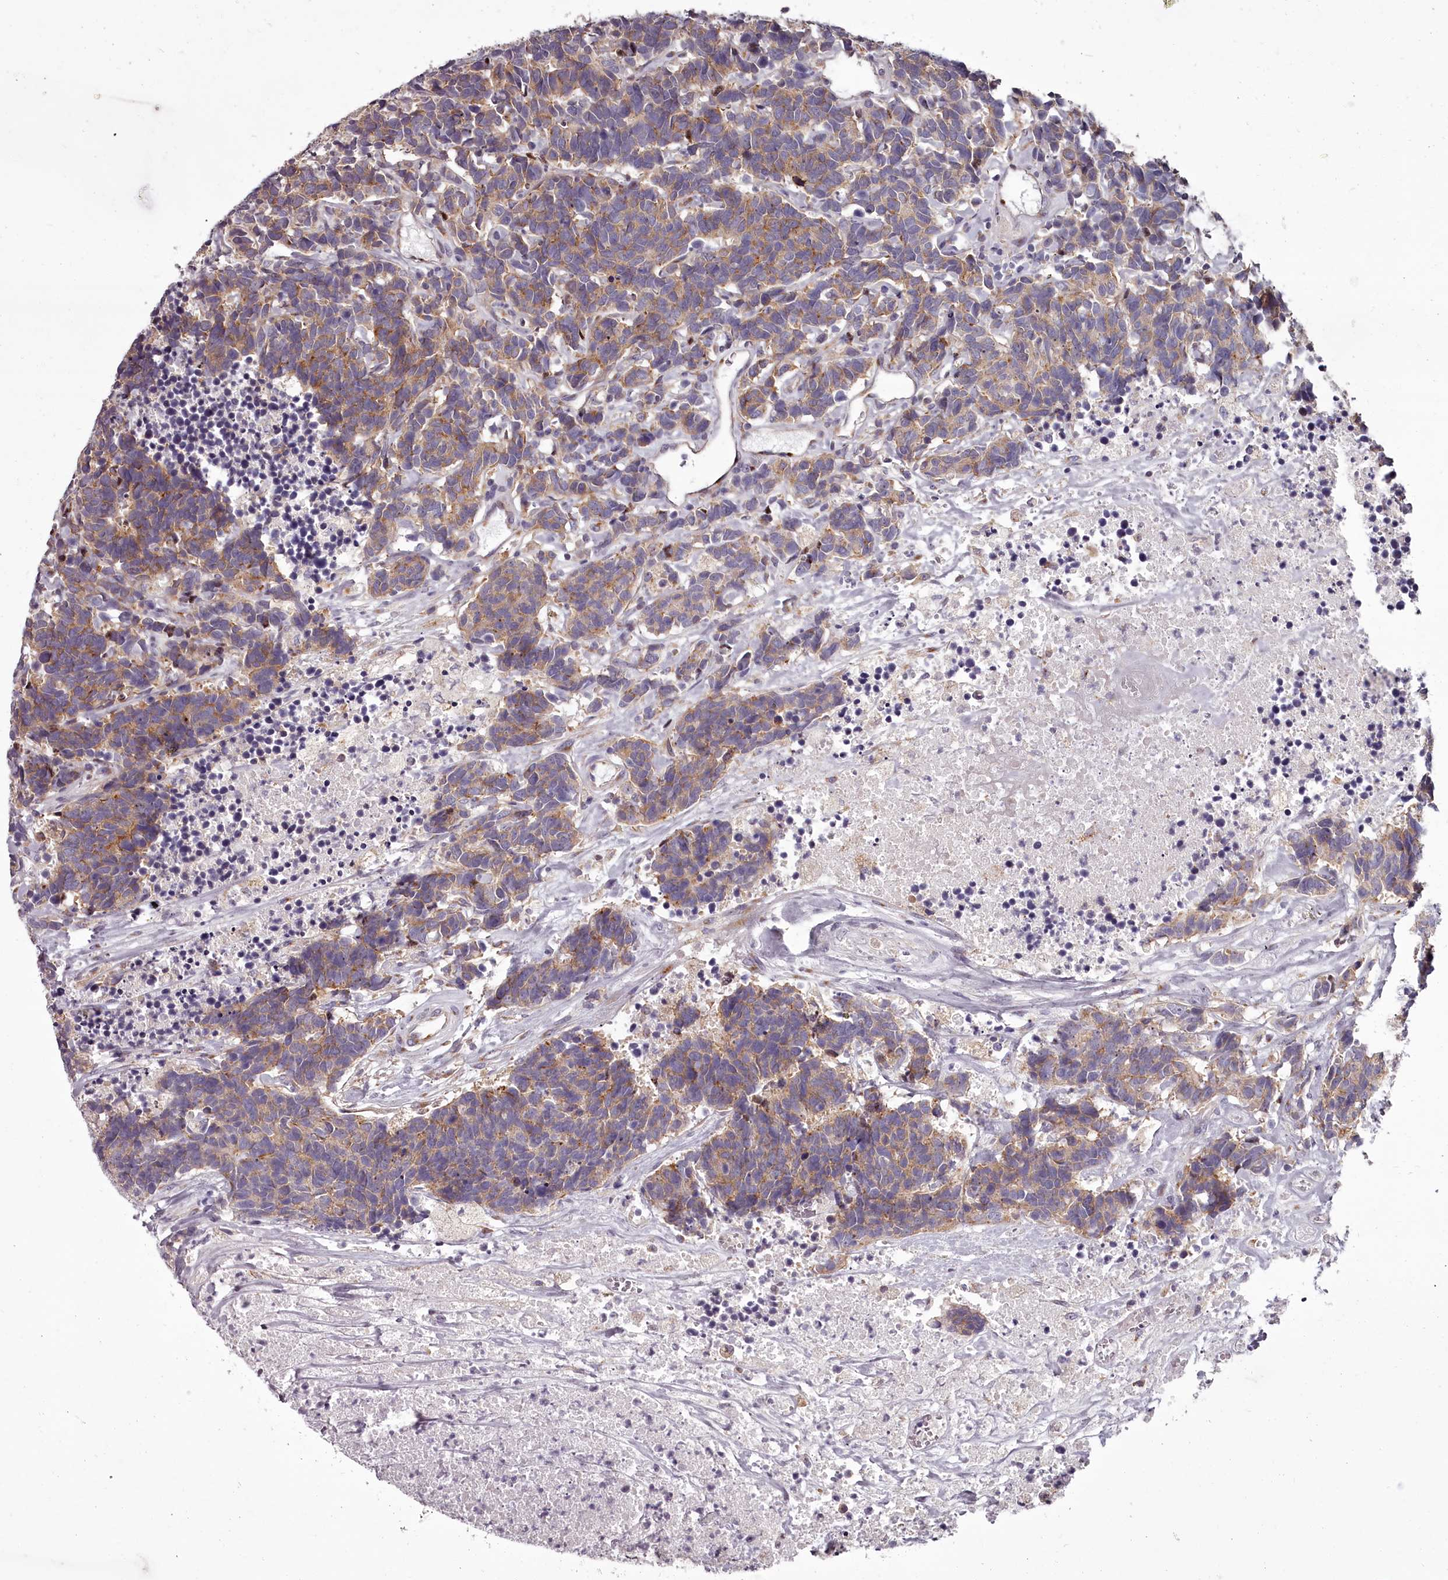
{"staining": {"intensity": "weak", "quantity": ">75%", "location": "cytoplasmic/membranous"}, "tissue": "carcinoid", "cell_type": "Tumor cells", "image_type": "cancer", "snomed": [{"axis": "morphology", "description": "Carcinoma, NOS"}, {"axis": "morphology", "description": "Carcinoid, malignant, NOS"}, {"axis": "topography", "description": "Urinary bladder"}], "caption": "Carcinoid stained with DAB IHC demonstrates low levels of weak cytoplasmic/membranous expression in approximately >75% of tumor cells.", "gene": "STX6", "patient": {"sex": "male", "age": 57}}